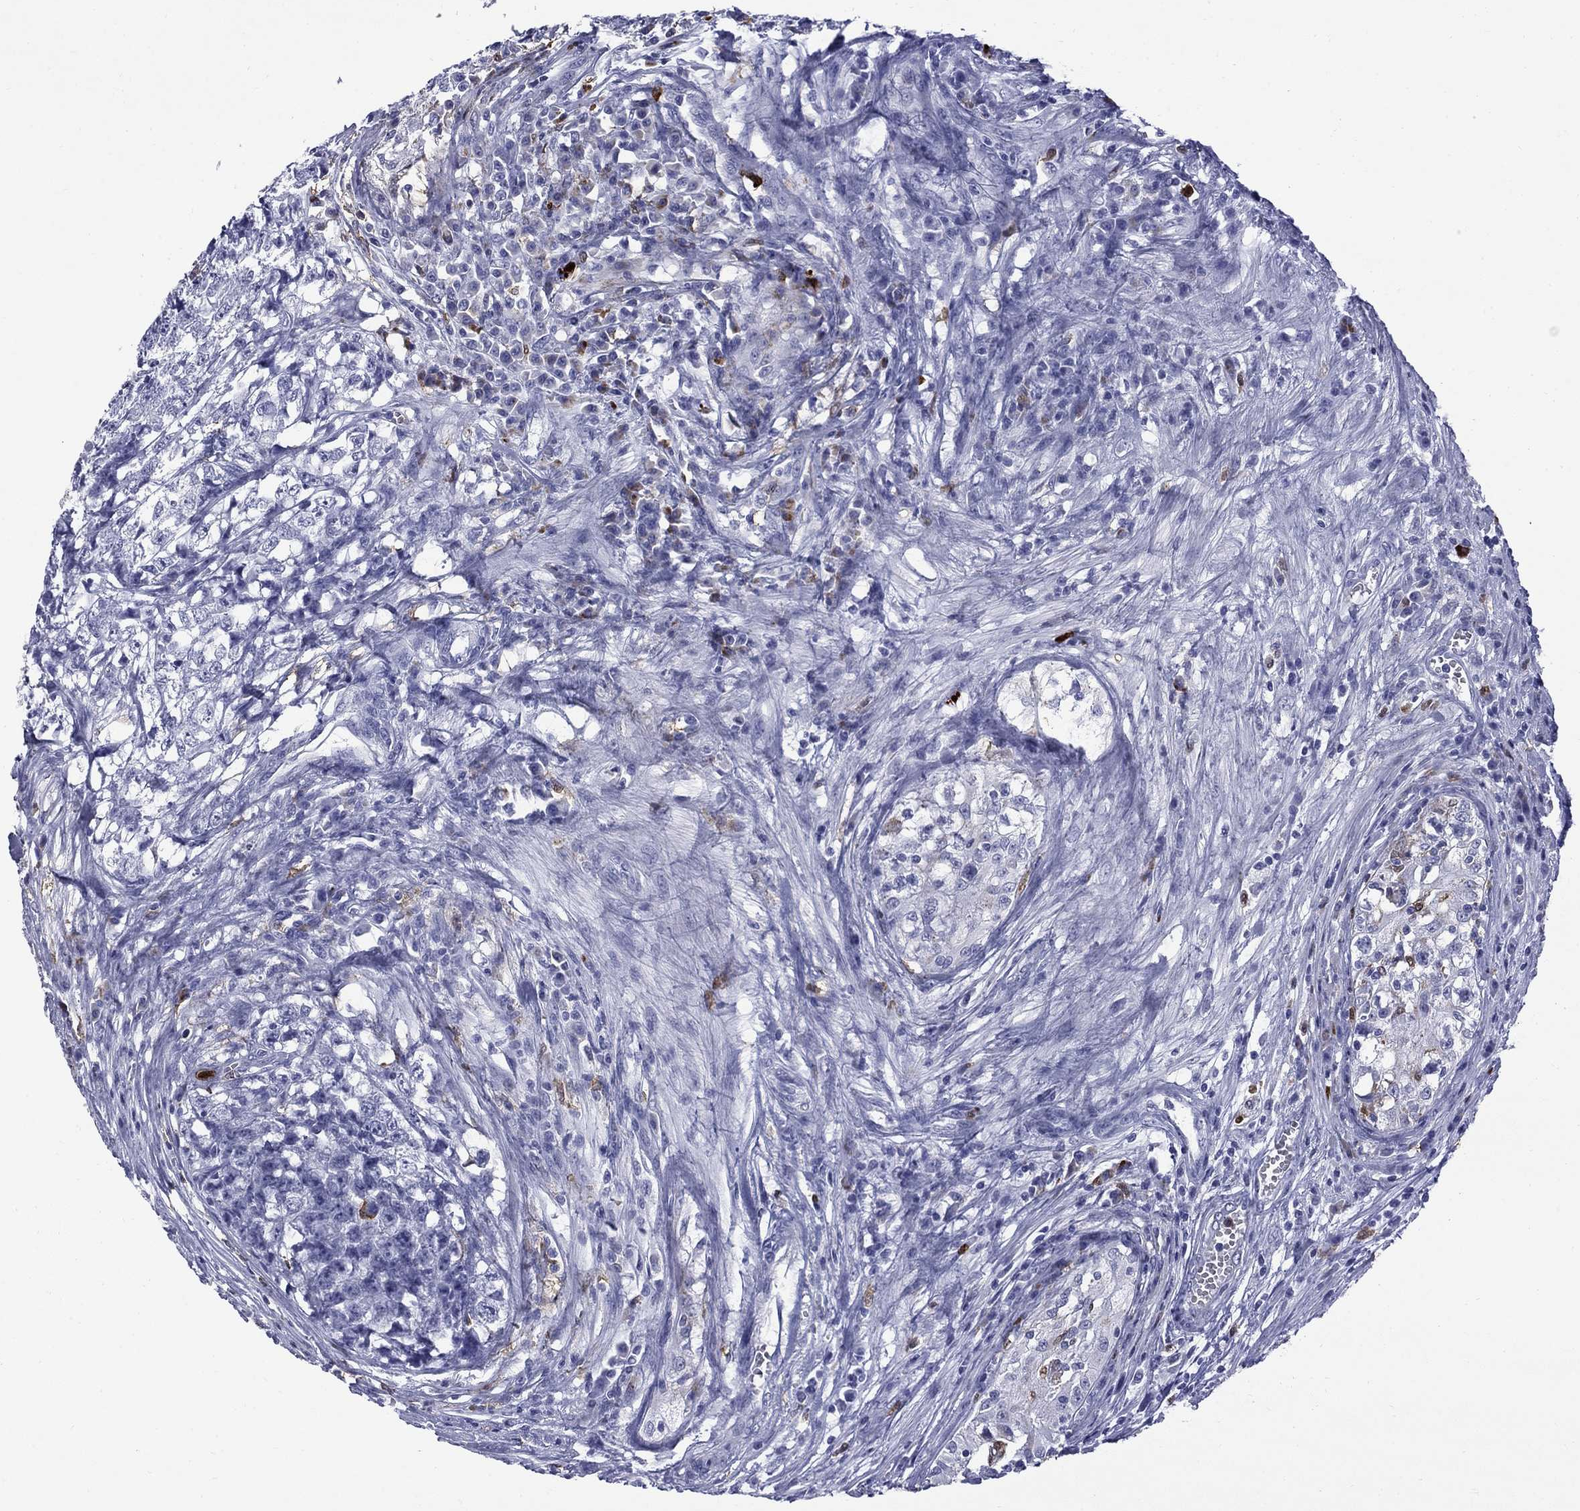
{"staining": {"intensity": "negative", "quantity": "none", "location": "none"}, "tissue": "testis cancer", "cell_type": "Tumor cells", "image_type": "cancer", "snomed": [{"axis": "morphology", "description": "Seminoma, NOS"}, {"axis": "morphology", "description": "Carcinoma, Embryonal, NOS"}, {"axis": "topography", "description": "Testis"}], "caption": "IHC photomicrograph of neoplastic tissue: human testis embryonal carcinoma stained with DAB displays no significant protein positivity in tumor cells.", "gene": "TRIM29", "patient": {"sex": "male", "age": 22}}